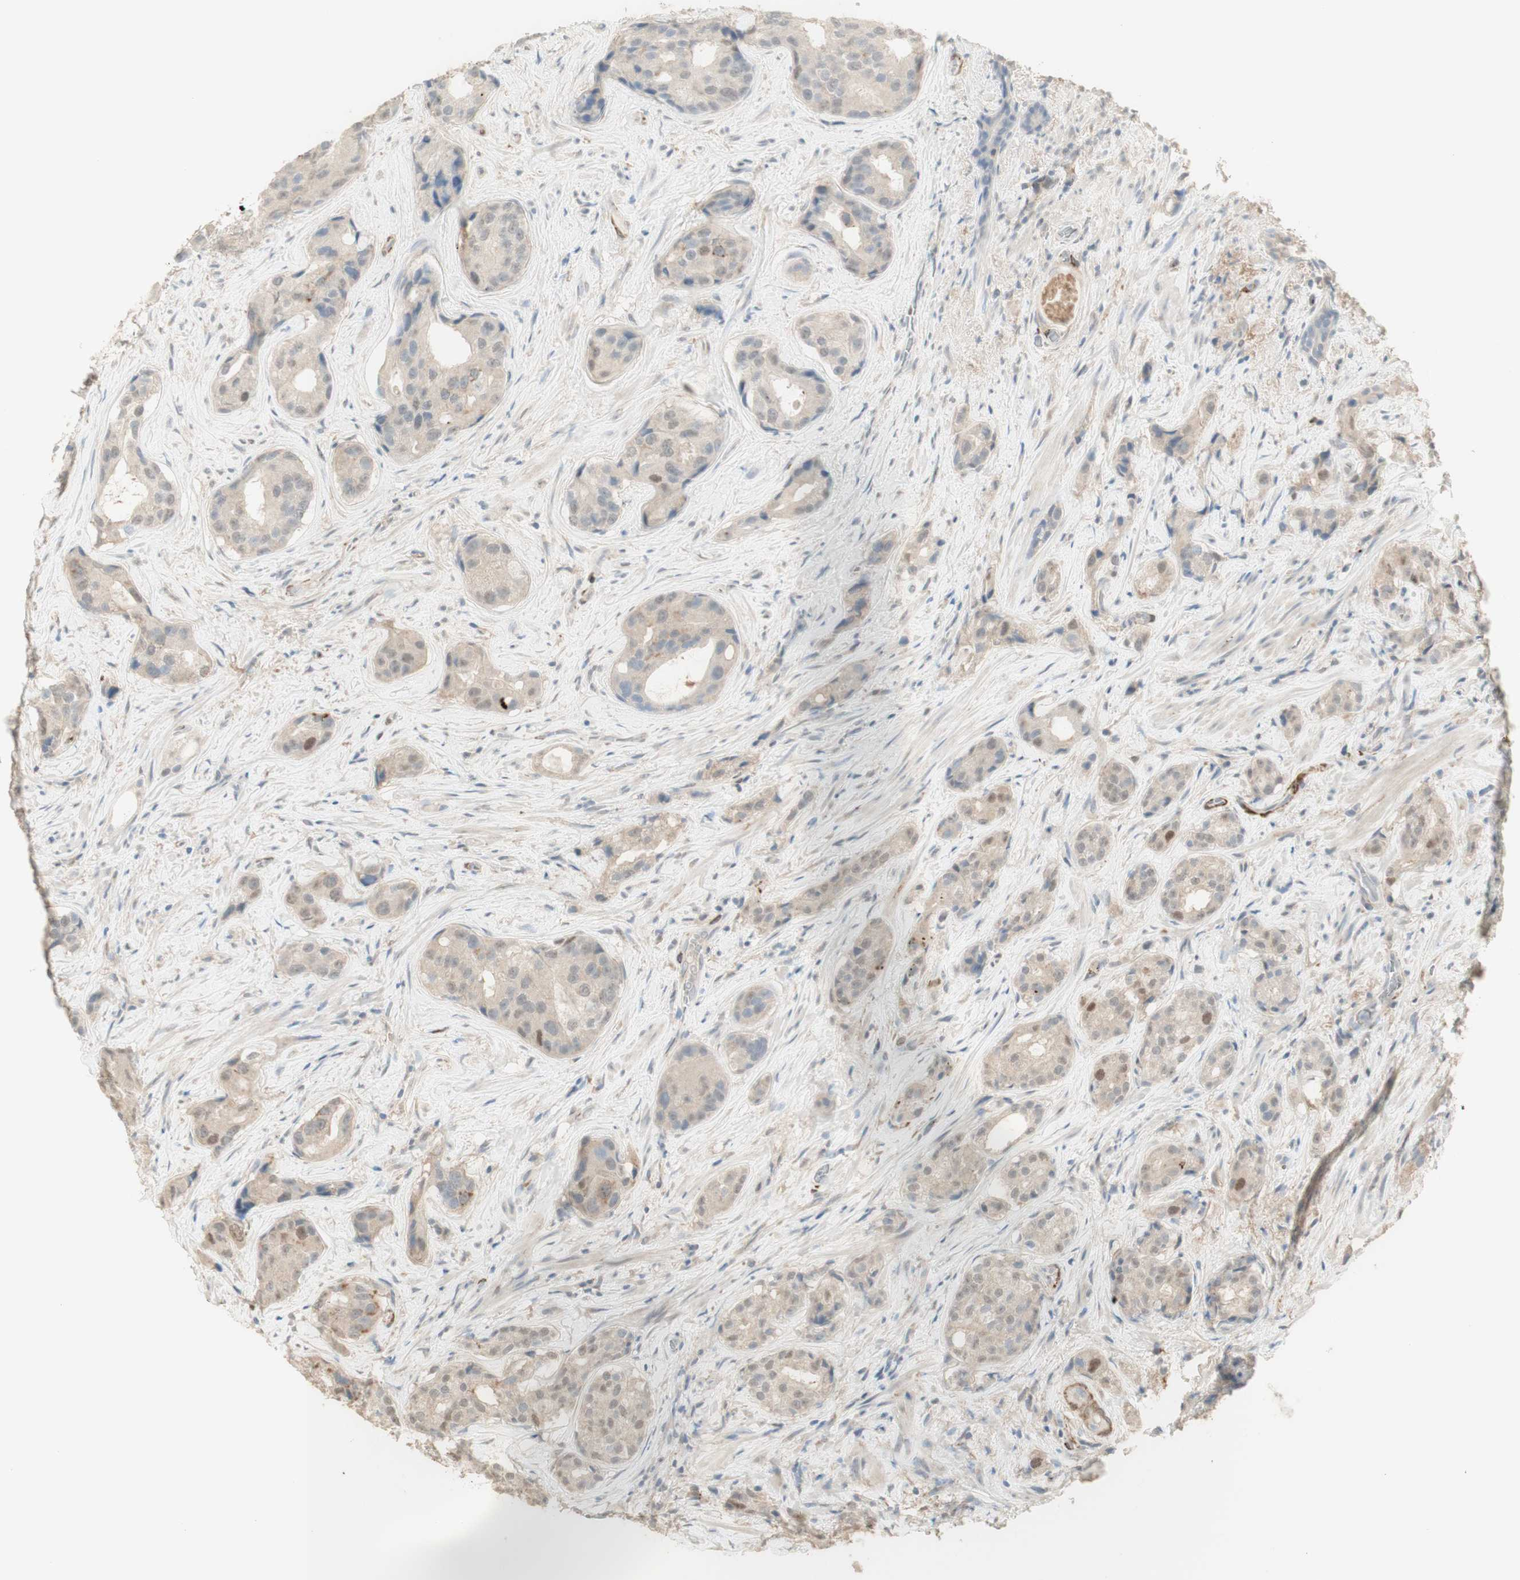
{"staining": {"intensity": "moderate", "quantity": "<25%", "location": "nuclear"}, "tissue": "prostate cancer", "cell_type": "Tumor cells", "image_type": "cancer", "snomed": [{"axis": "morphology", "description": "Adenocarcinoma, High grade"}, {"axis": "topography", "description": "Prostate"}], "caption": "There is low levels of moderate nuclear staining in tumor cells of prostate cancer (adenocarcinoma (high-grade)), as demonstrated by immunohistochemical staining (brown color).", "gene": "MUC3A", "patient": {"sex": "male", "age": 71}}